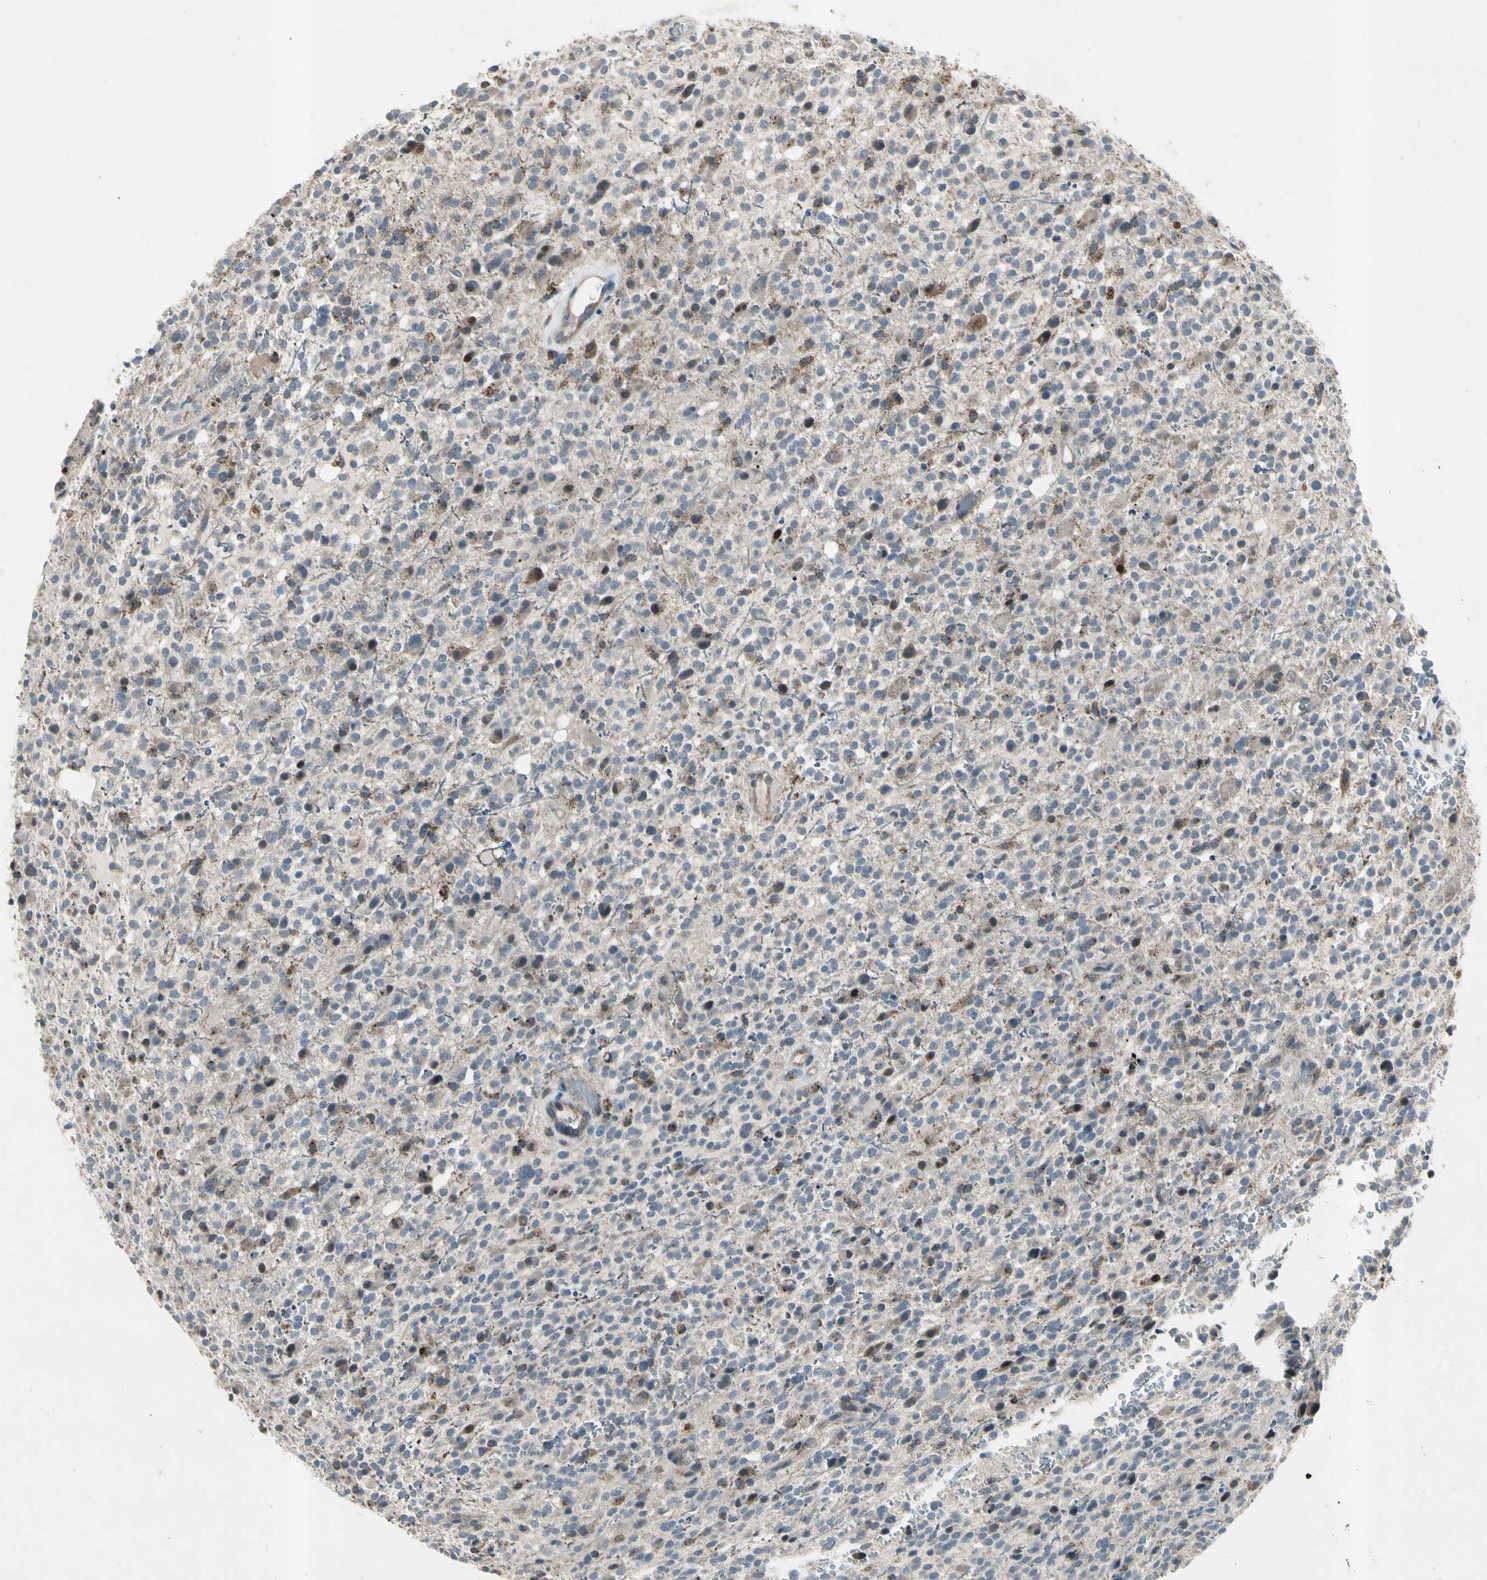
{"staining": {"intensity": "moderate", "quantity": "<25%", "location": "cytoplasmic/membranous"}, "tissue": "glioma", "cell_type": "Tumor cells", "image_type": "cancer", "snomed": [{"axis": "morphology", "description": "Glioma, malignant, High grade"}, {"axis": "topography", "description": "Brain"}], "caption": "Moderate cytoplasmic/membranous staining is present in about <25% of tumor cells in glioma. (DAB (3,3'-diaminobenzidine) = brown stain, brightfield microscopy at high magnification).", "gene": "NMI", "patient": {"sex": "male", "age": 48}}